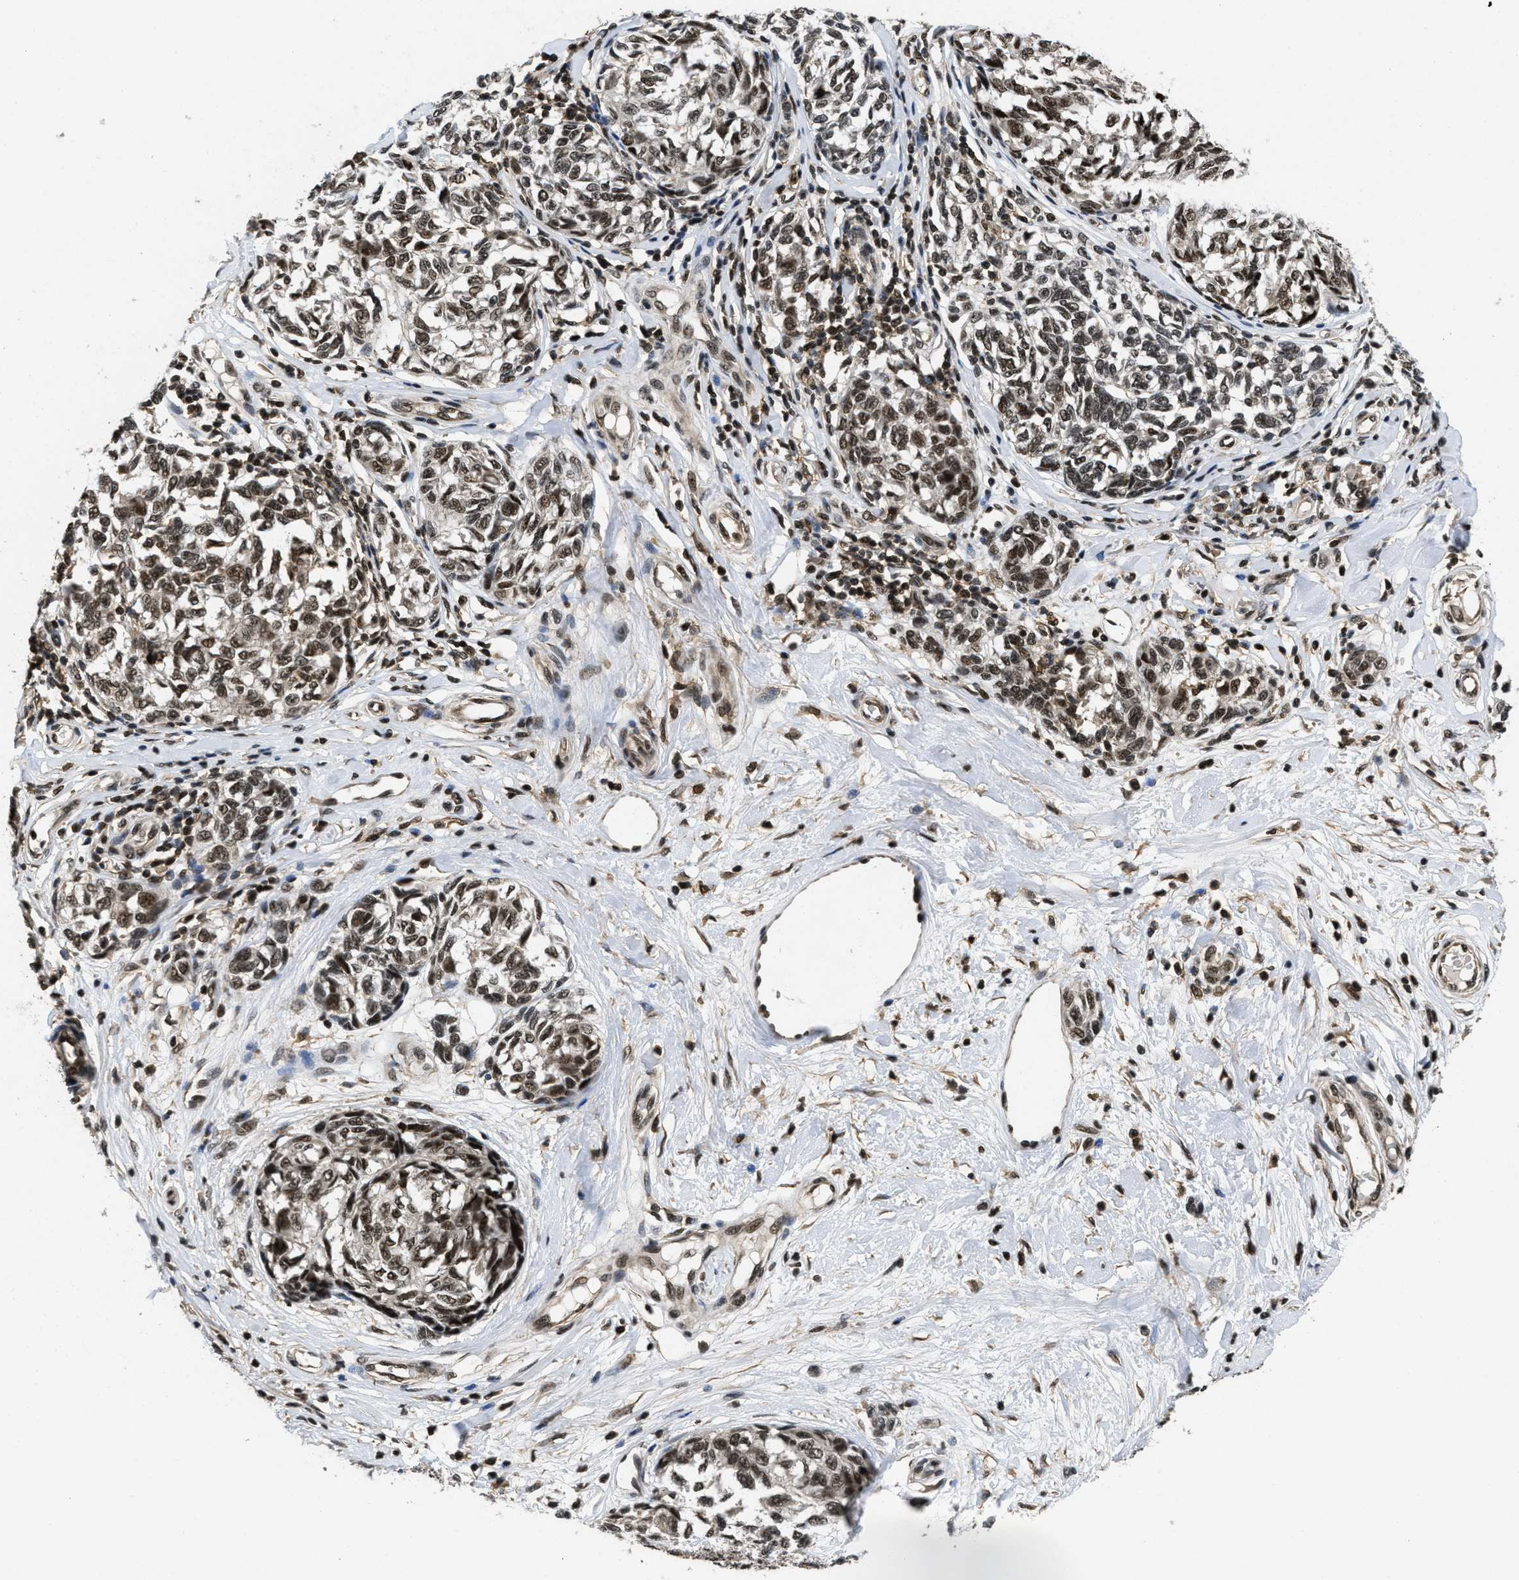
{"staining": {"intensity": "strong", "quantity": ">75%", "location": "nuclear"}, "tissue": "melanoma", "cell_type": "Tumor cells", "image_type": "cancer", "snomed": [{"axis": "morphology", "description": "Malignant melanoma, NOS"}, {"axis": "topography", "description": "Skin"}], "caption": "A high amount of strong nuclear staining is identified in about >75% of tumor cells in malignant melanoma tissue.", "gene": "CUL4B", "patient": {"sex": "female", "age": 64}}